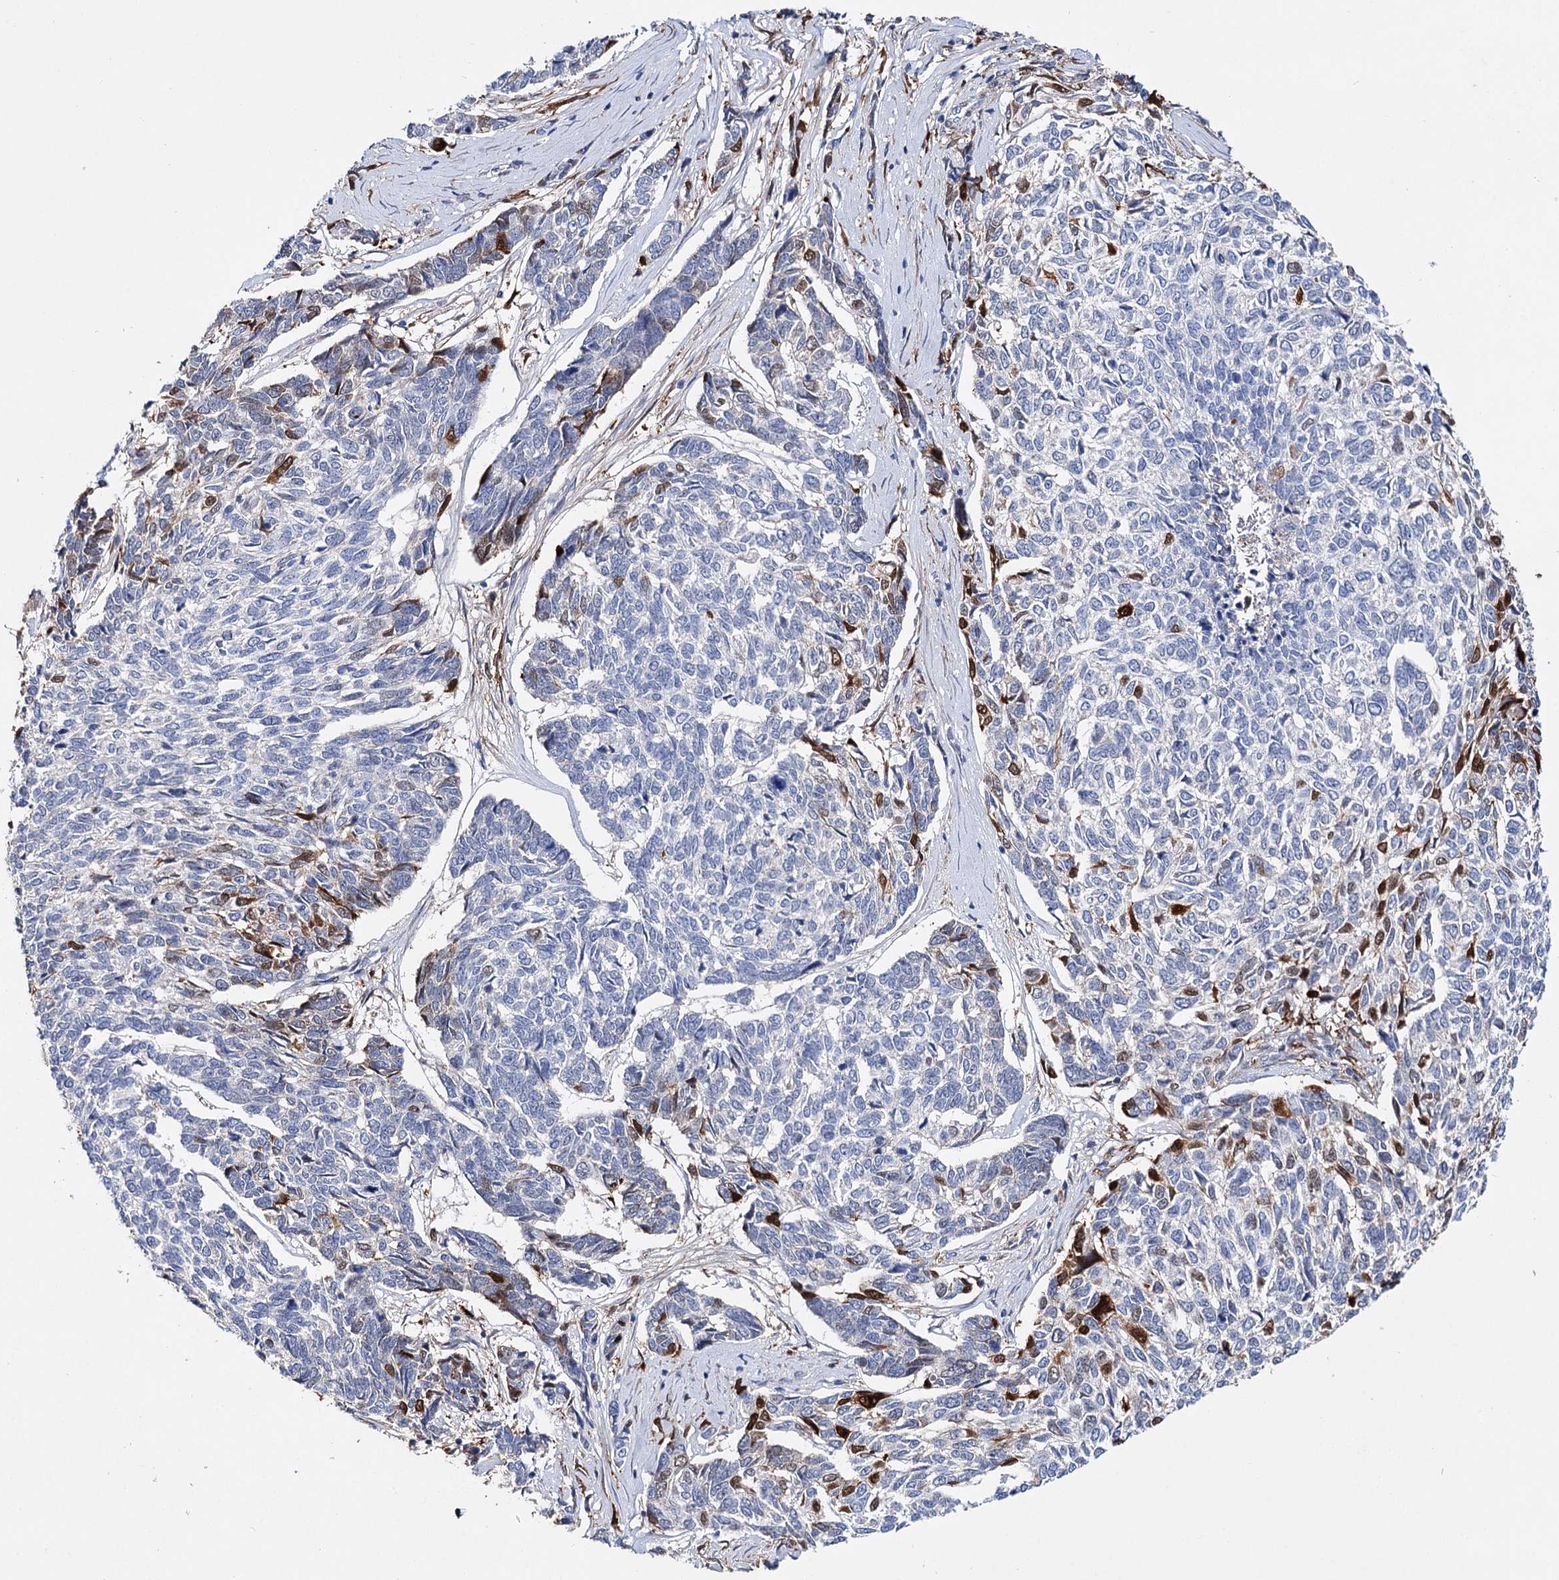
{"staining": {"intensity": "moderate", "quantity": "<25%", "location": "cytoplasmic/membranous,nuclear"}, "tissue": "skin cancer", "cell_type": "Tumor cells", "image_type": "cancer", "snomed": [{"axis": "morphology", "description": "Basal cell carcinoma"}, {"axis": "topography", "description": "Skin"}], "caption": "Basal cell carcinoma (skin) was stained to show a protein in brown. There is low levels of moderate cytoplasmic/membranous and nuclear positivity in approximately <25% of tumor cells. Using DAB (brown) and hematoxylin (blue) stains, captured at high magnification using brightfield microscopy.", "gene": "CFAP46", "patient": {"sex": "female", "age": 65}}